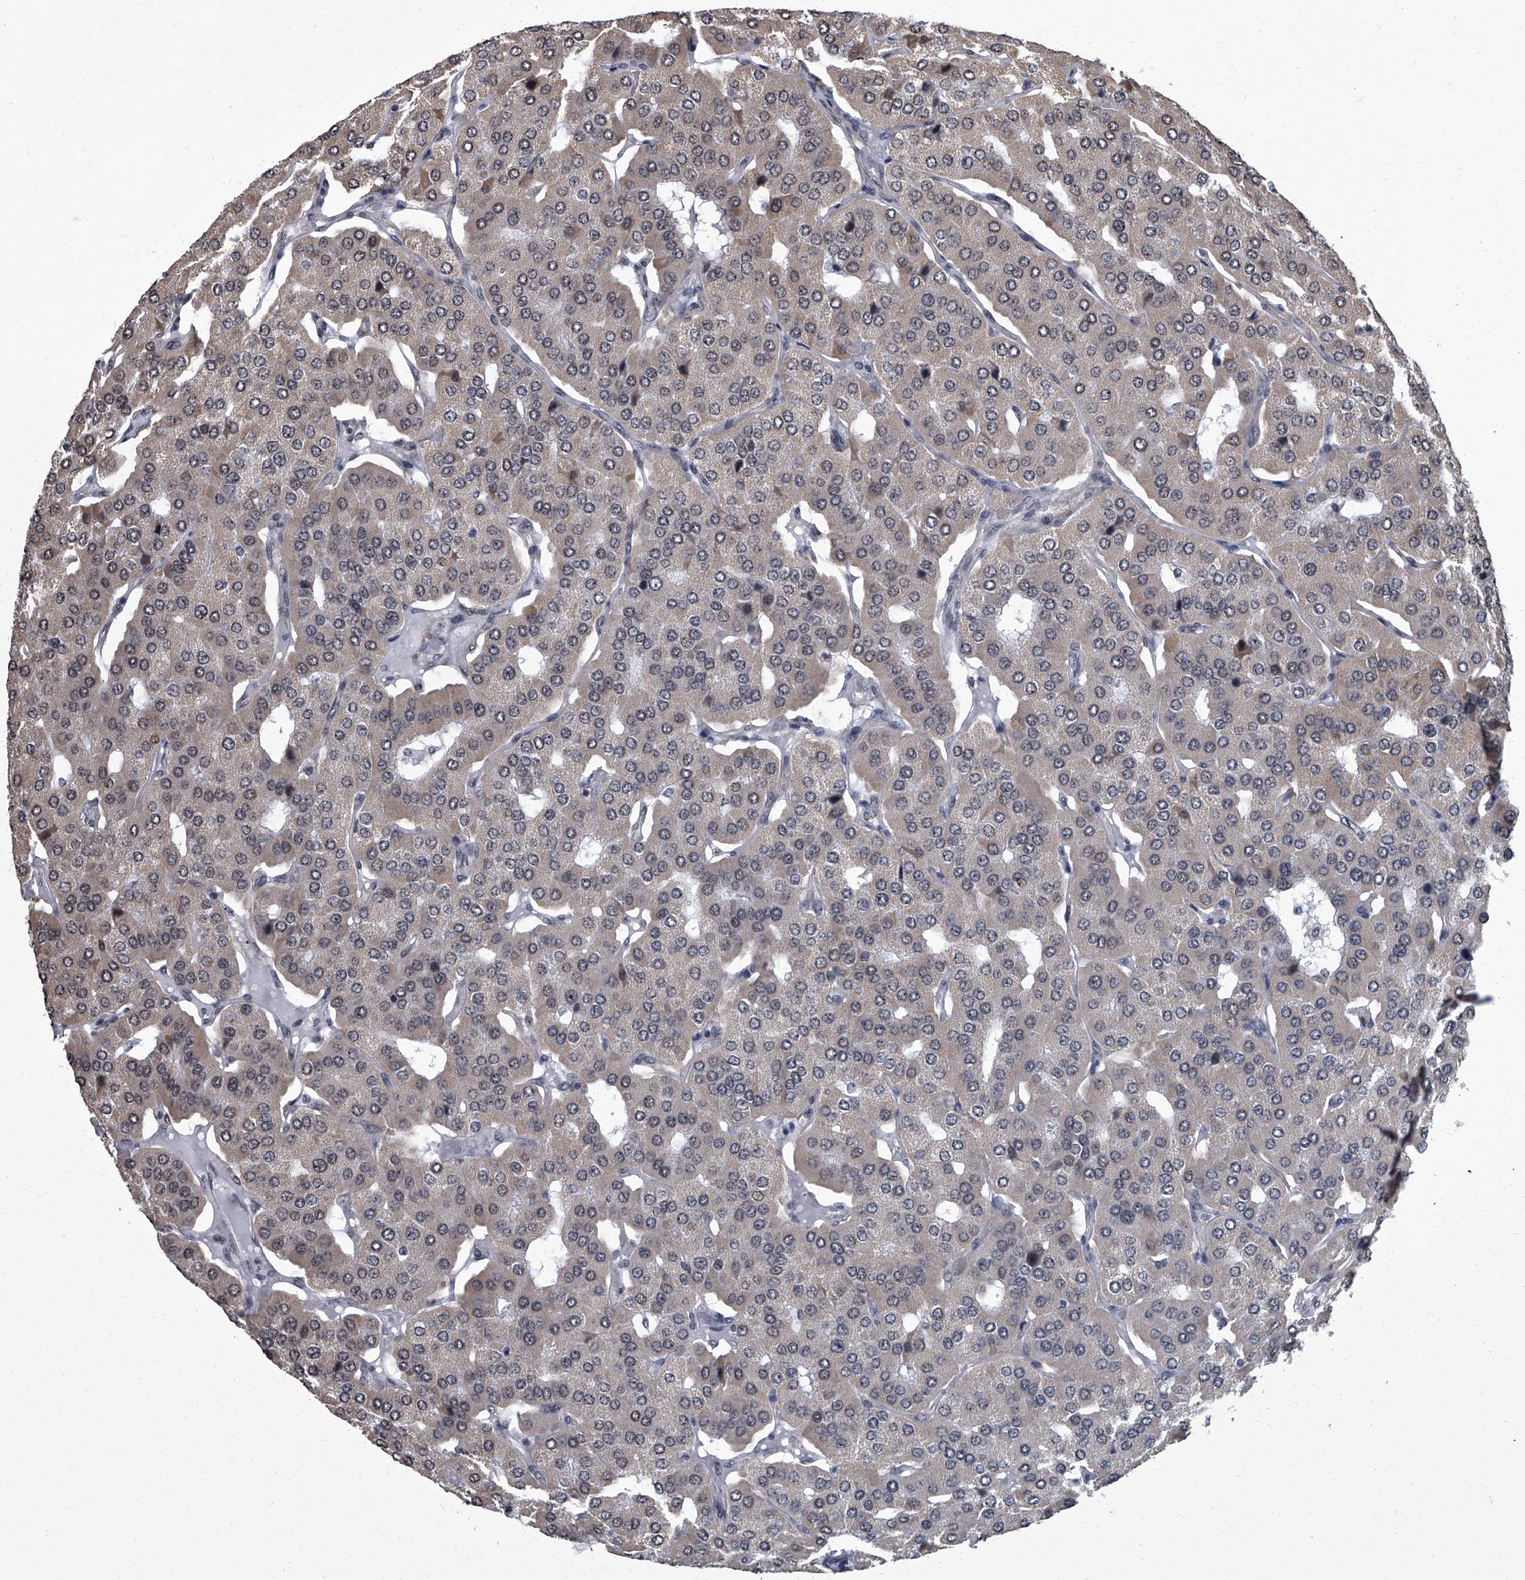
{"staining": {"intensity": "weak", "quantity": "<25%", "location": "cytoplasmic/membranous"}, "tissue": "parathyroid gland", "cell_type": "Glandular cells", "image_type": "normal", "snomed": [{"axis": "morphology", "description": "Normal tissue, NOS"}, {"axis": "morphology", "description": "Adenoma, NOS"}, {"axis": "topography", "description": "Parathyroid gland"}], "caption": "An image of parathyroid gland stained for a protein demonstrates no brown staining in glandular cells. (DAB (3,3'-diaminobenzidine) immunohistochemistry (IHC), high magnification).", "gene": "ZNF518B", "patient": {"sex": "female", "age": 86}}